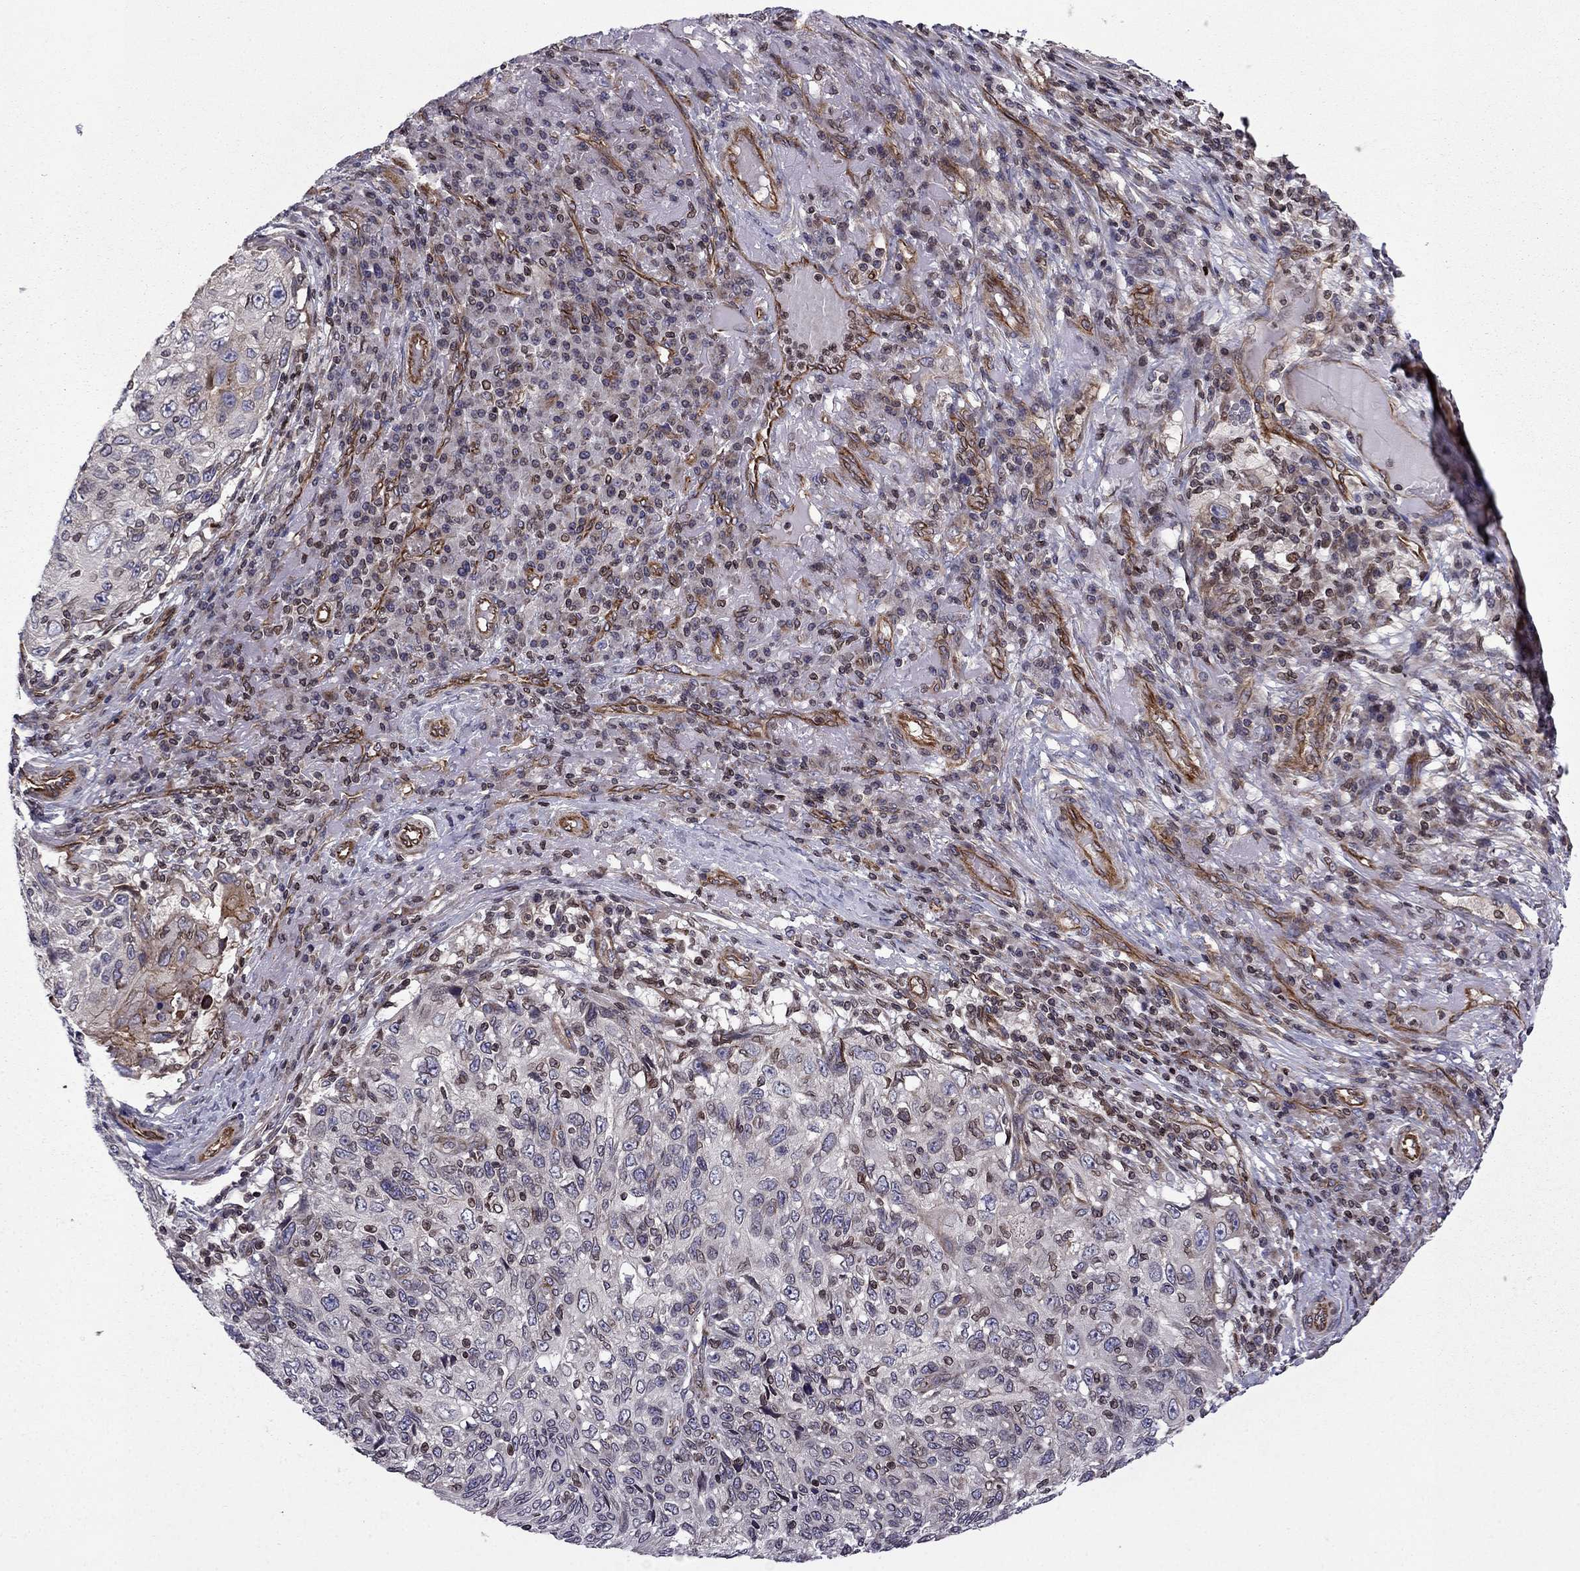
{"staining": {"intensity": "moderate", "quantity": "<25%", "location": "cytoplasmic/membranous"}, "tissue": "skin cancer", "cell_type": "Tumor cells", "image_type": "cancer", "snomed": [{"axis": "morphology", "description": "Squamous cell carcinoma, NOS"}, {"axis": "topography", "description": "Skin"}], "caption": "Immunohistochemistry (IHC) of human skin squamous cell carcinoma demonstrates low levels of moderate cytoplasmic/membranous staining in about <25% of tumor cells.", "gene": "CDC42BPA", "patient": {"sex": "male", "age": 92}}